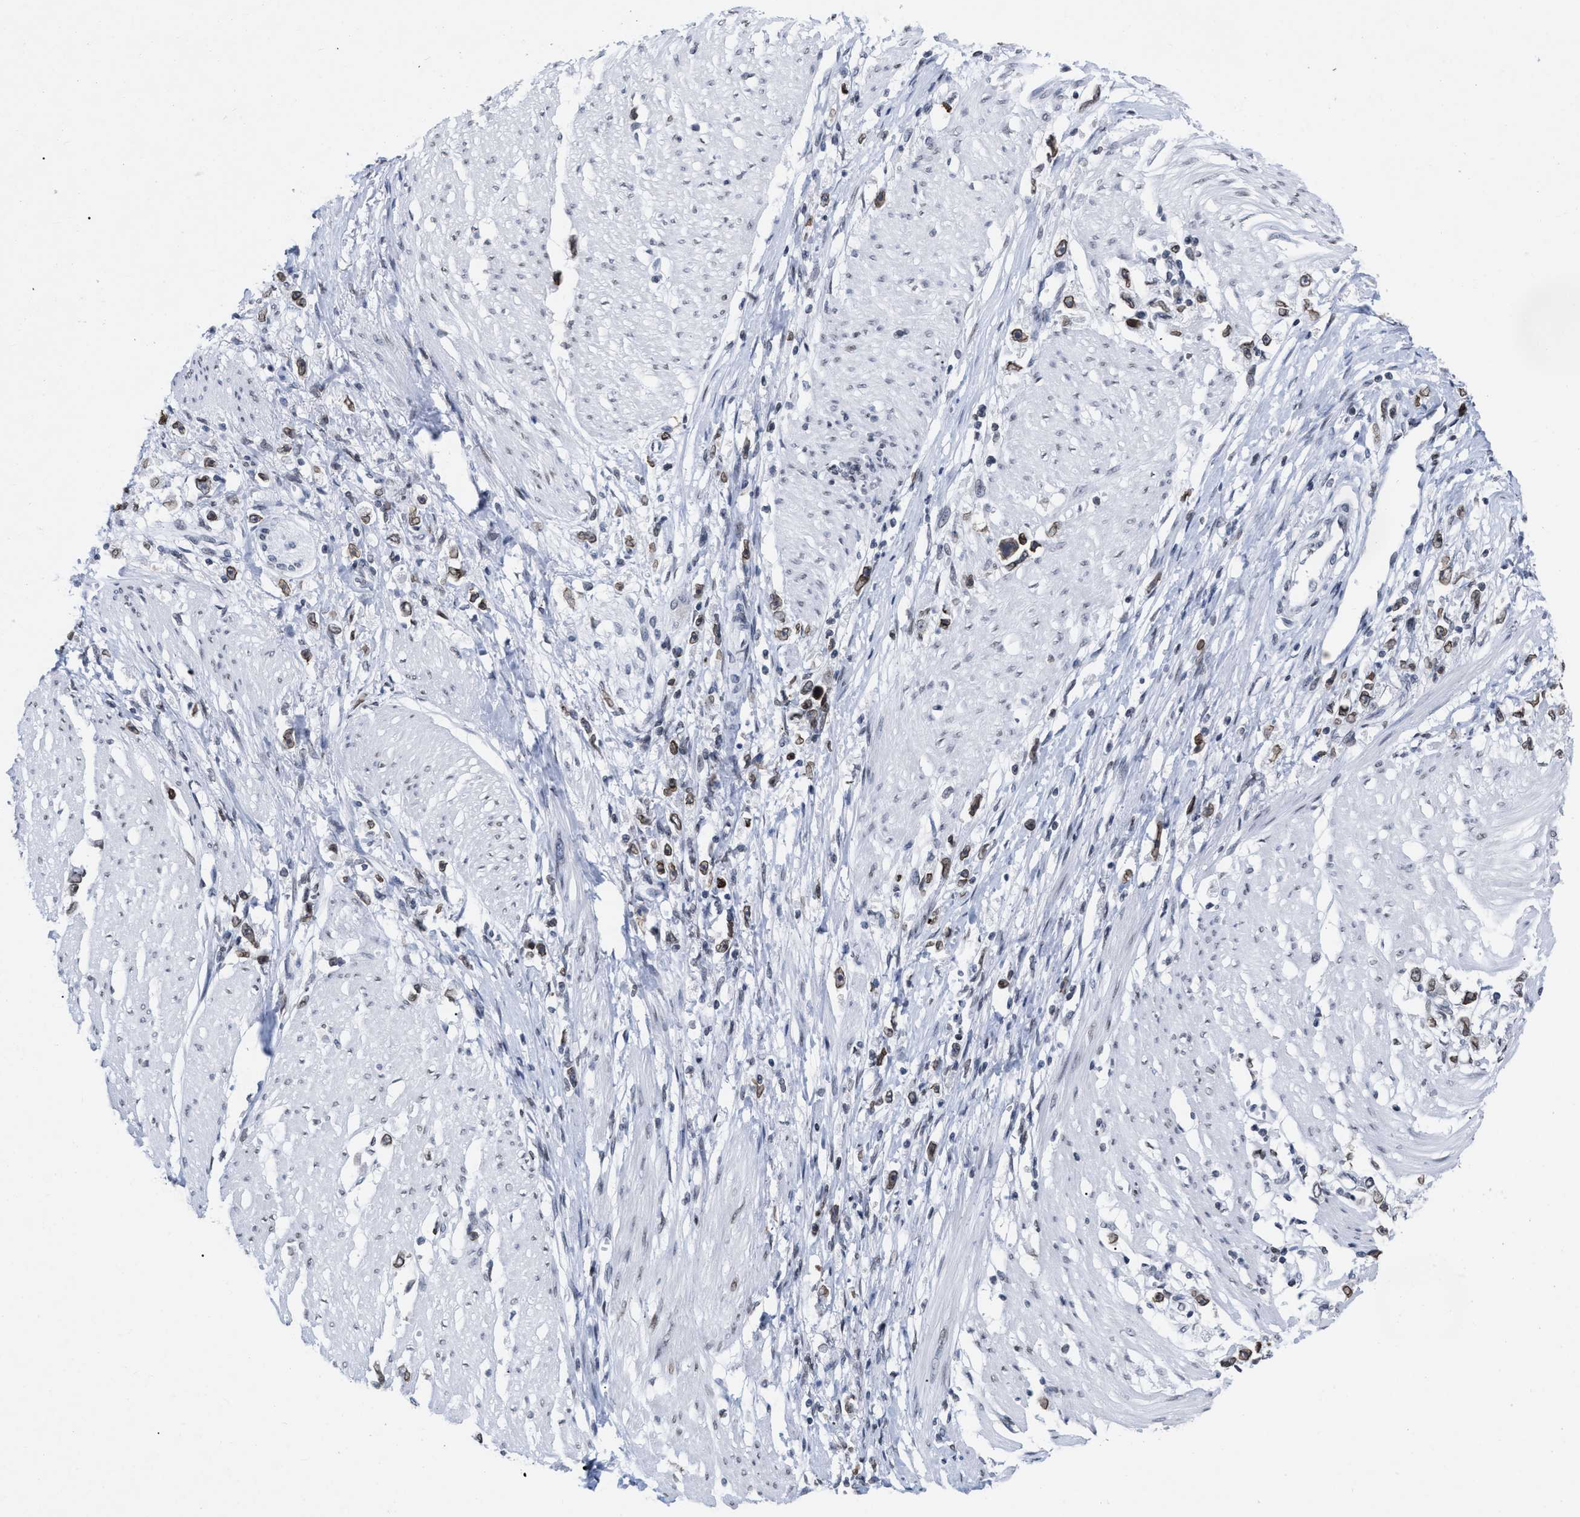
{"staining": {"intensity": "moderate", "quantity": "25%-75%", "location": "cytoplasmic/membranous,nuclear"}, "tissue": "stomach cancer", "cell_type": "Tumor cells", "image_type": "cancer", "snomed": [{"axis": "morphology", "description": "Adenocarcinoma, NOS"}, {"axis": "topography", "description": "Stomach"}], "caption": "This photomicrograph exhibits stomach cancer stained with immunohistochemistry (IHC) to label a protein in brown. The cytoplasmic/membranous and nuclear of tumor cells show moderate positivity for the protein. Nuclei are counter-stained blue.", "gene": "TPR", "patient": {"sex": "female", "age": 59}}